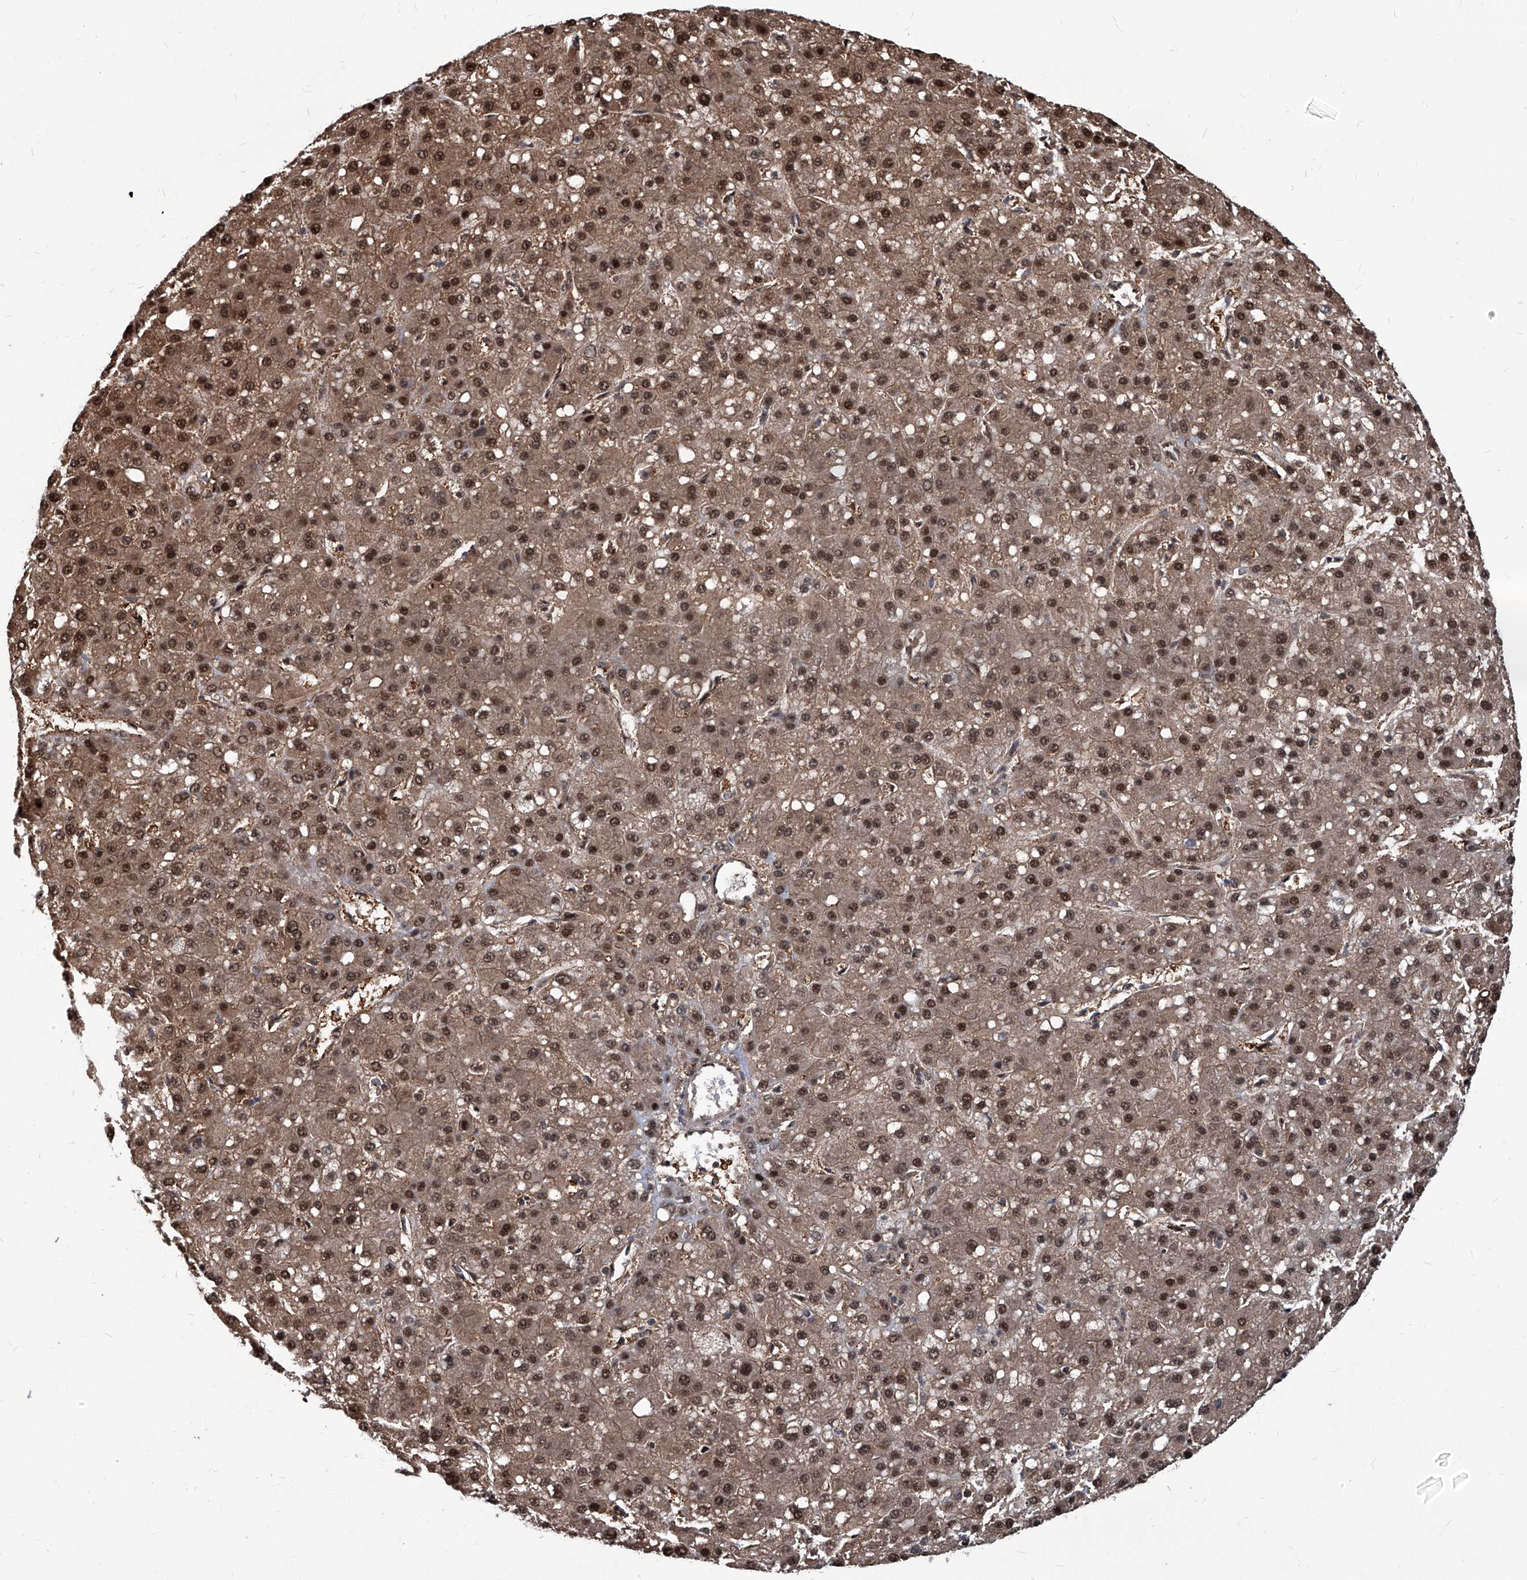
{"staining": {"intensity": "strong", "quantity": ">75%", "location": "cytoplasmic/membranous,nuclear"}, "tissue": "liver cancer", "cell_type": "Tumor cells", "image_type": "cancer", "snomed": [{"axis": "morphology", "description": "Carcinoma, Hepatocellular, NOS"}, {"axis": "topography", "description": "Liver"}], "caption": "The micrograph demonstrates a brown stain indicating the presence of a protein in the cytoplasmic/membranous and nuclear of tumor cells in liver cancer. The protein of interest is shown in brown color, while the nuclei are stained blue.", "gene": "PSMB1", "patient": {"sex": "male", "age": 67}}